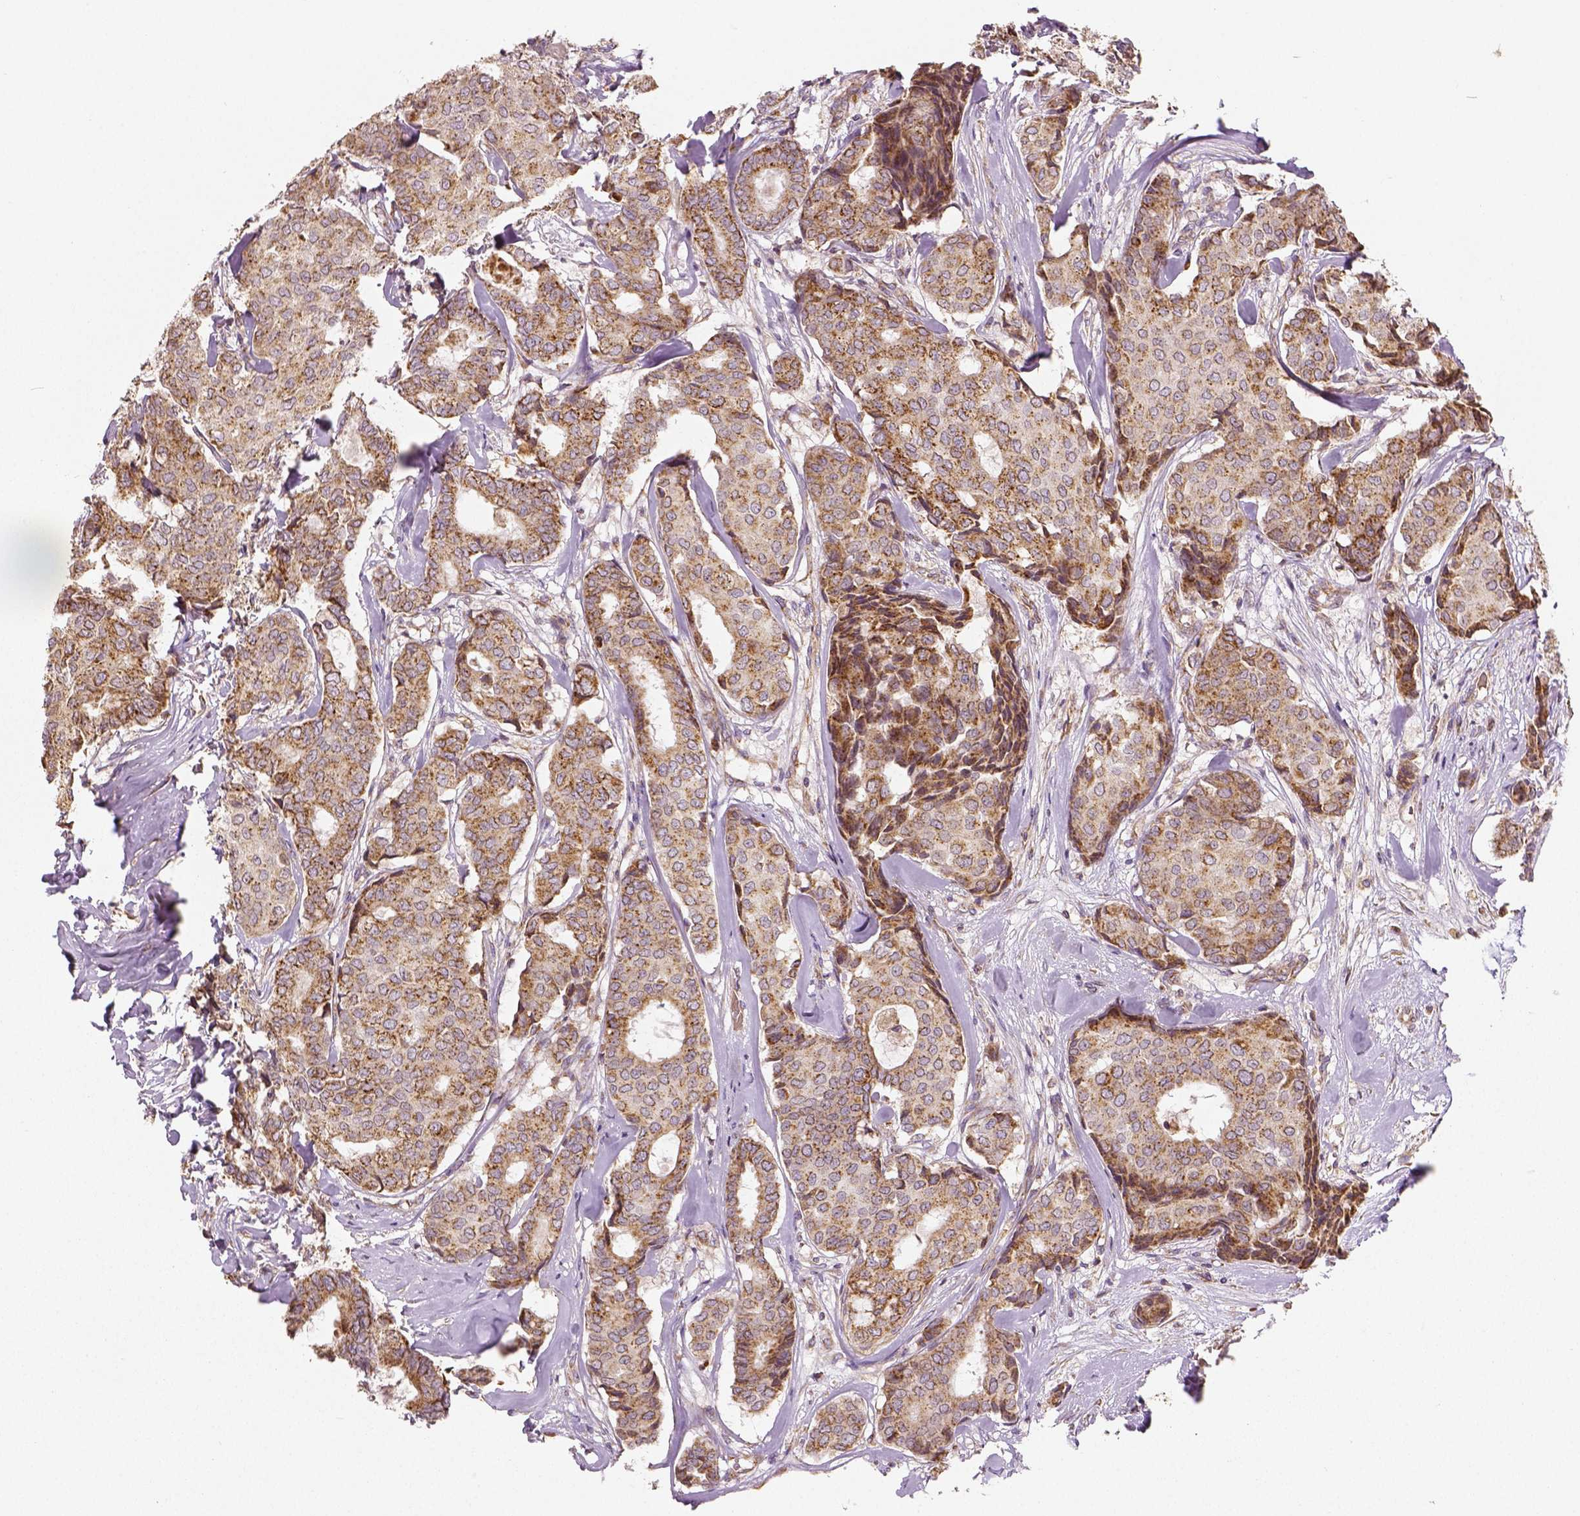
{"staining": {"intensity": "moderate", "quantity": ">75%", "location": "cytoplasmic/membranous"}, "tissue": "breast cancer", "cell_type": "Tumor cells", "image_type": "cancer", "snomed": [{"axis": "morphology", "description": "Duct carcinoma"}, {"axis": "topography", "description": "Breast"}], "caption": "Immunohistochemical staining of human breast cancer exhibits medium levels of moderate cytoplasmic/membranous positivity in about >75% of tumor cells. (Brightfield microscopy of DAB IHC at high magnification).", "gene": "PGAM5", "patient": {"sex": "female", "age": 75}}